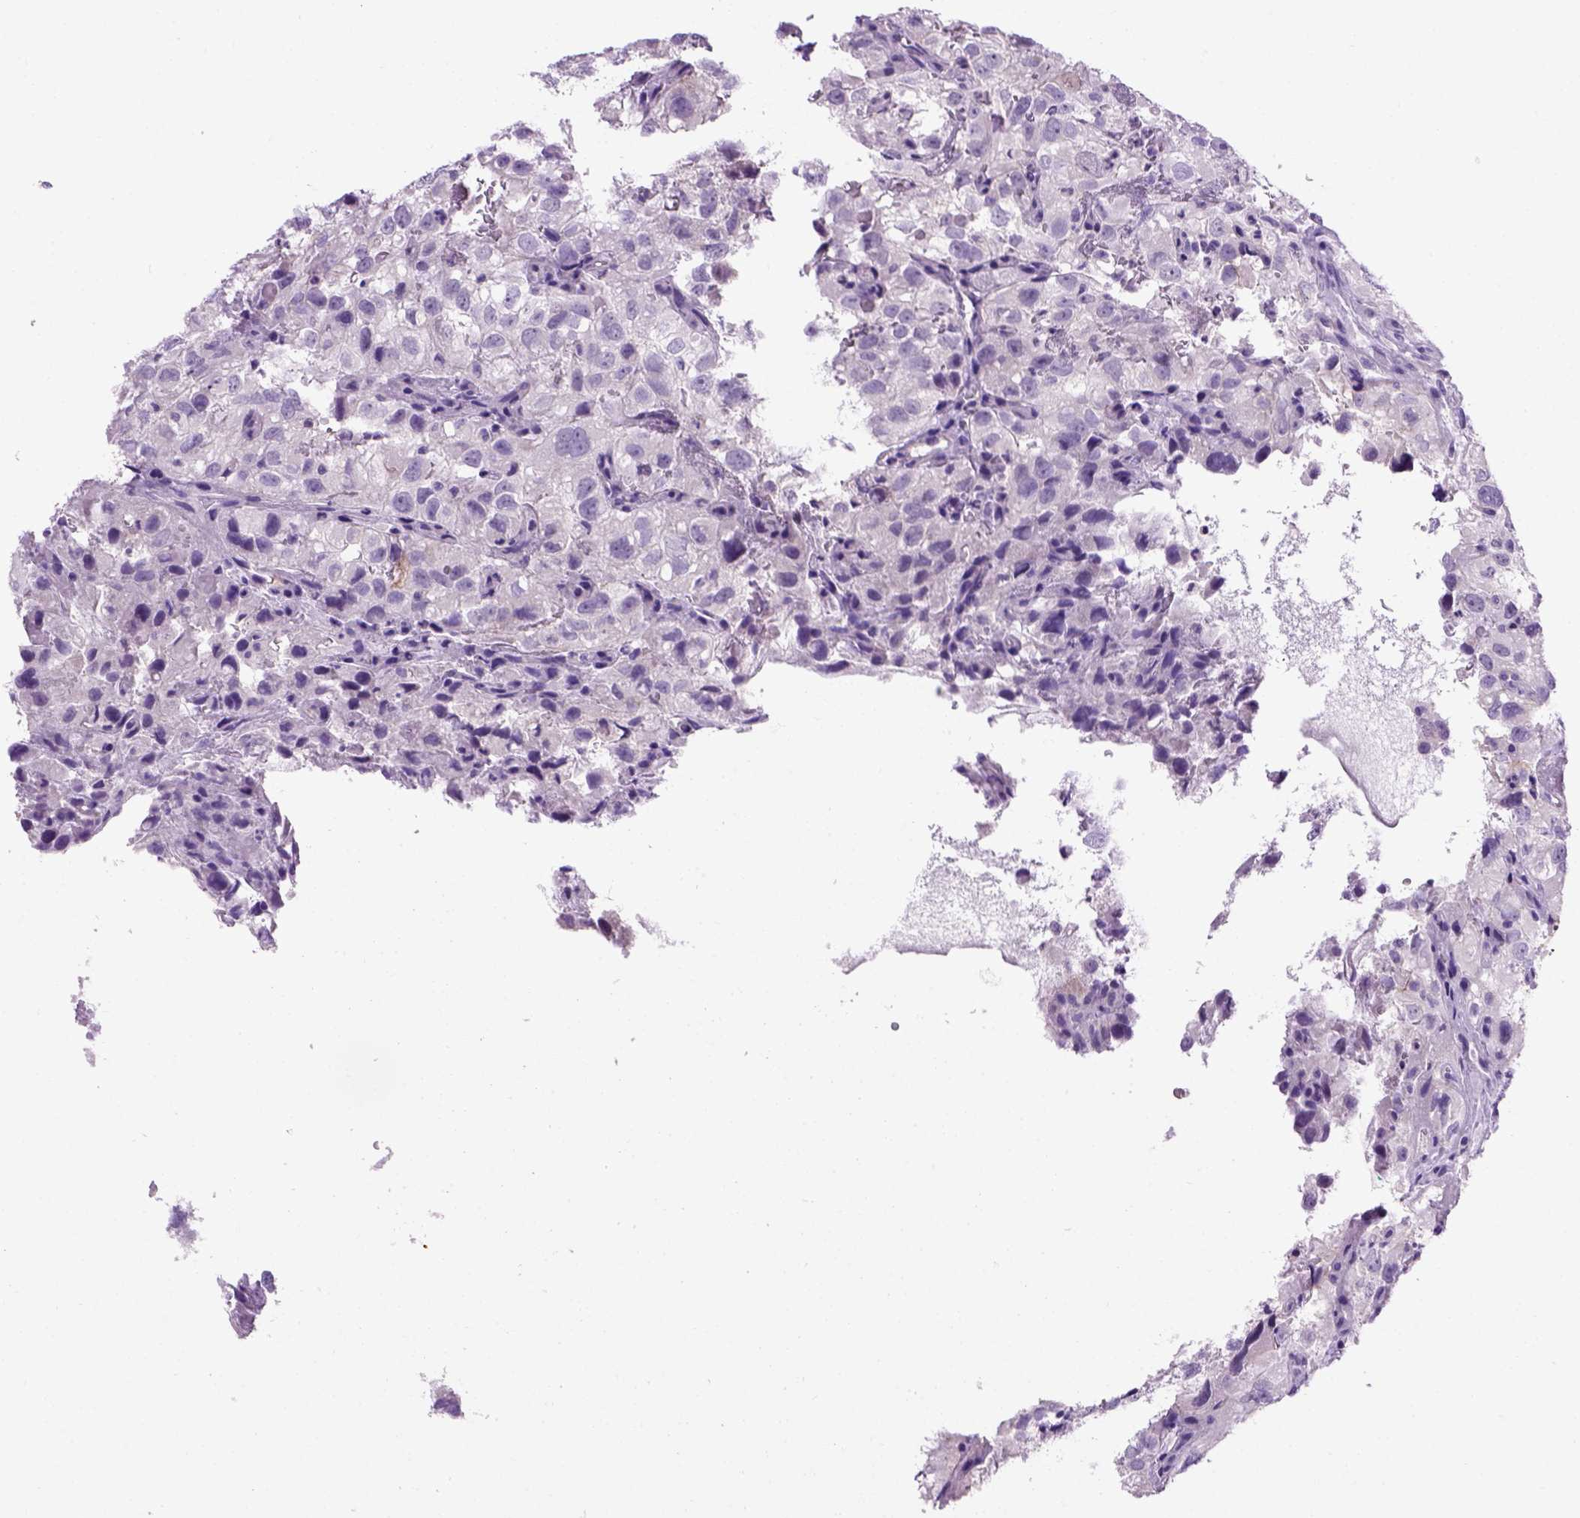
{"staining": {"intensity": "negative", "quantity": "none", "location": "none"}, "tissue": "renal cancer", "cell_type": "Tumor cells", "image_type": "cancer", "snomed": [{"axis": "morphology", "description": "Adenocarcinoma, NOS"}, {"axis": "topography", "description": "Kidney"}], "caption": "Protein analysis of renal cancer exhibits no significant expression in tumor cells.", "gene": "CDH1", "patient": {"sex": "male", "age": 64}}